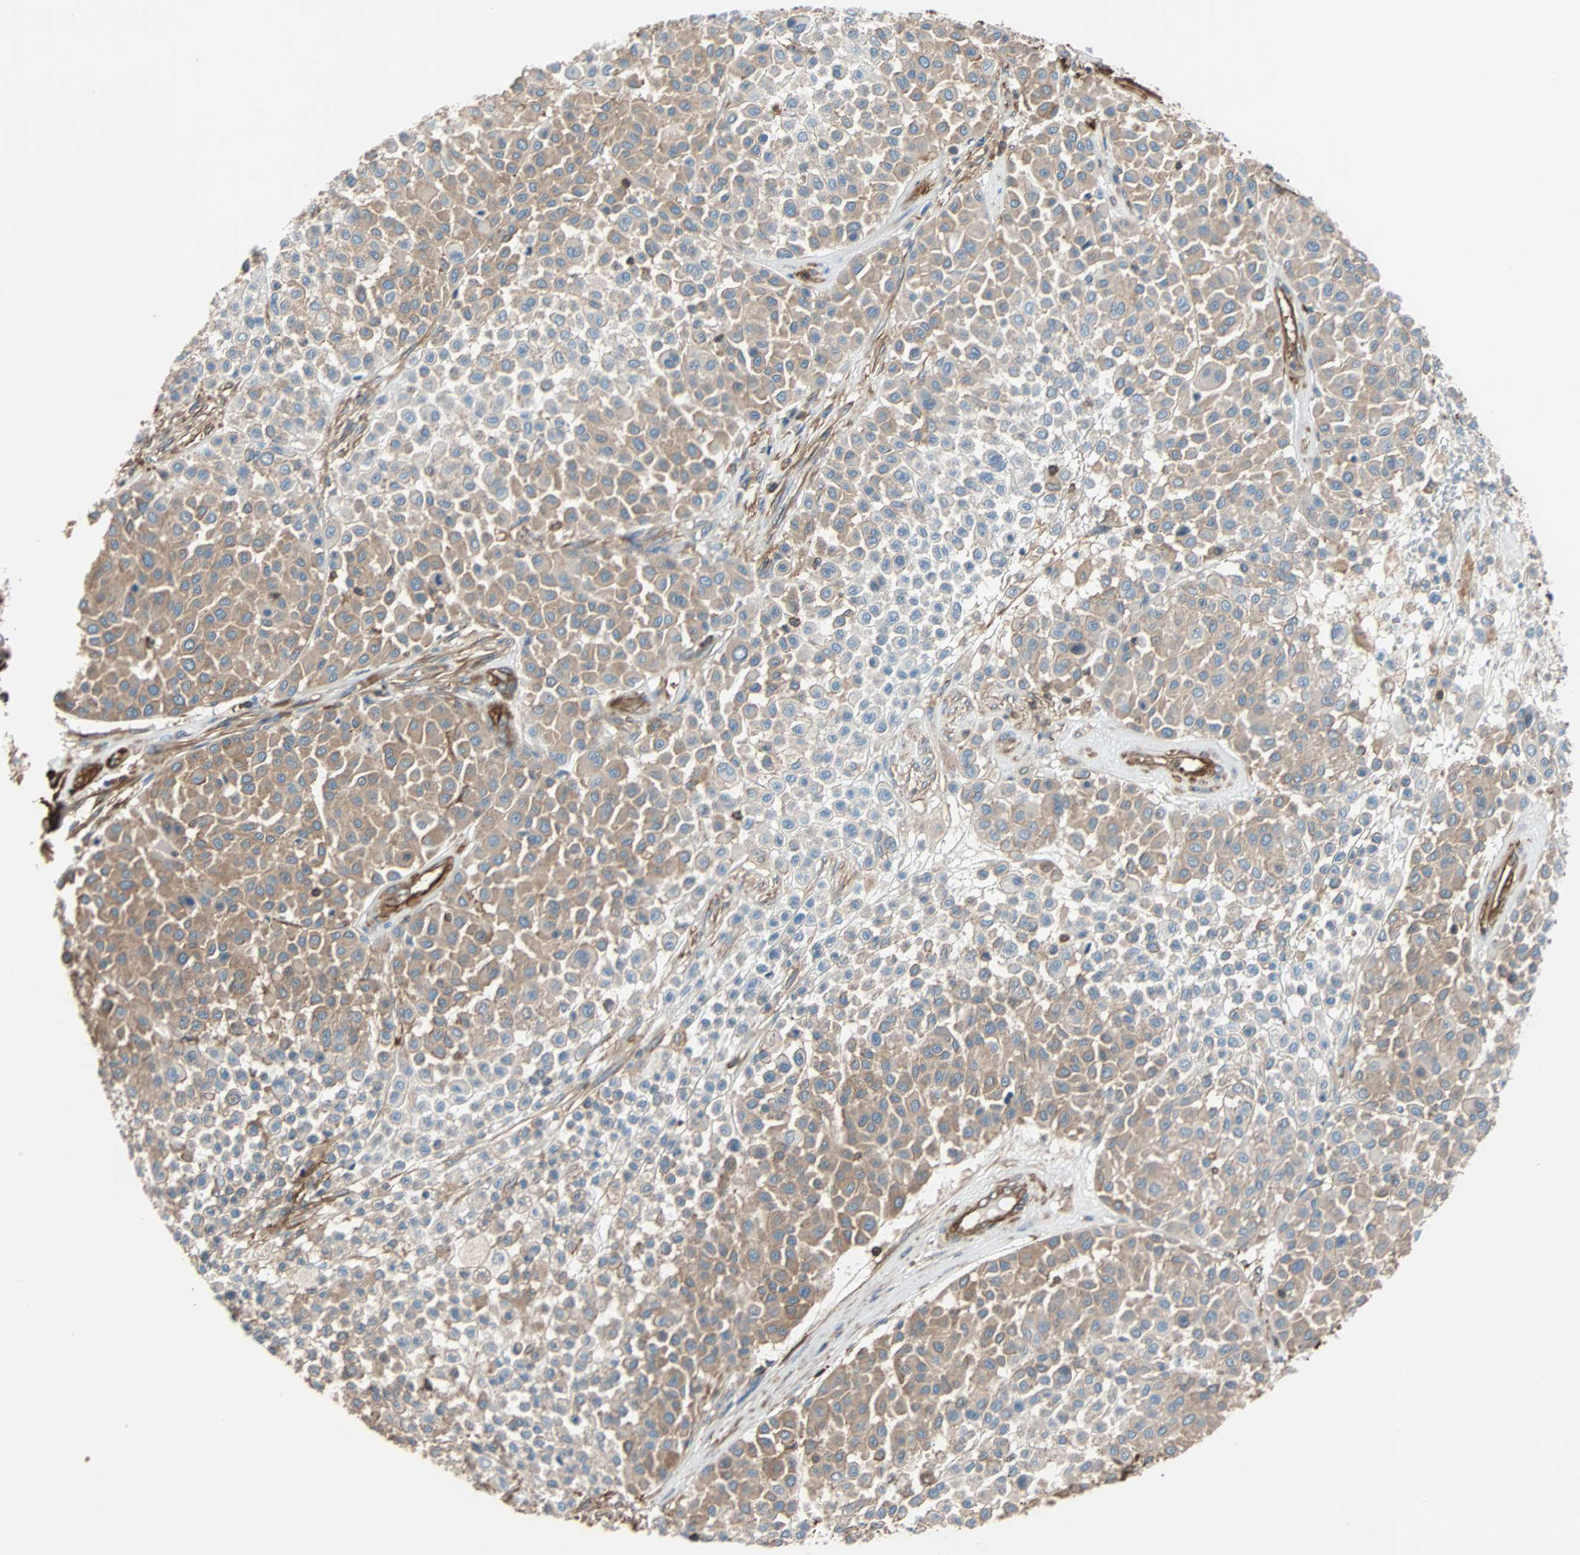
{"staining": {"intensity": "weak", "quantity": ">75%", "location": "cytoplasmic/membranous"}, "tissue": "melanoma", "cell_type": "Tumor cells", "image_type": "cancer", "snomed": [{"axis": "morphology", "description": "Malignant melanoma, Metastatic site"}, {"axis": "topography", "description": "Soft tissue"}], "caption": "Immunohistochemistry (IHC) micrograph of neoplastic tissue: melanoma stained using immunohistochemistry displays low levels of weak protein expression localized specifically in the cytoplasmic/membranous of tumor cells, appearing as a cytoplasmic/membranous brown color.", "gene": "GALNT10", "patient": {"sex": "male", "age": 41}}